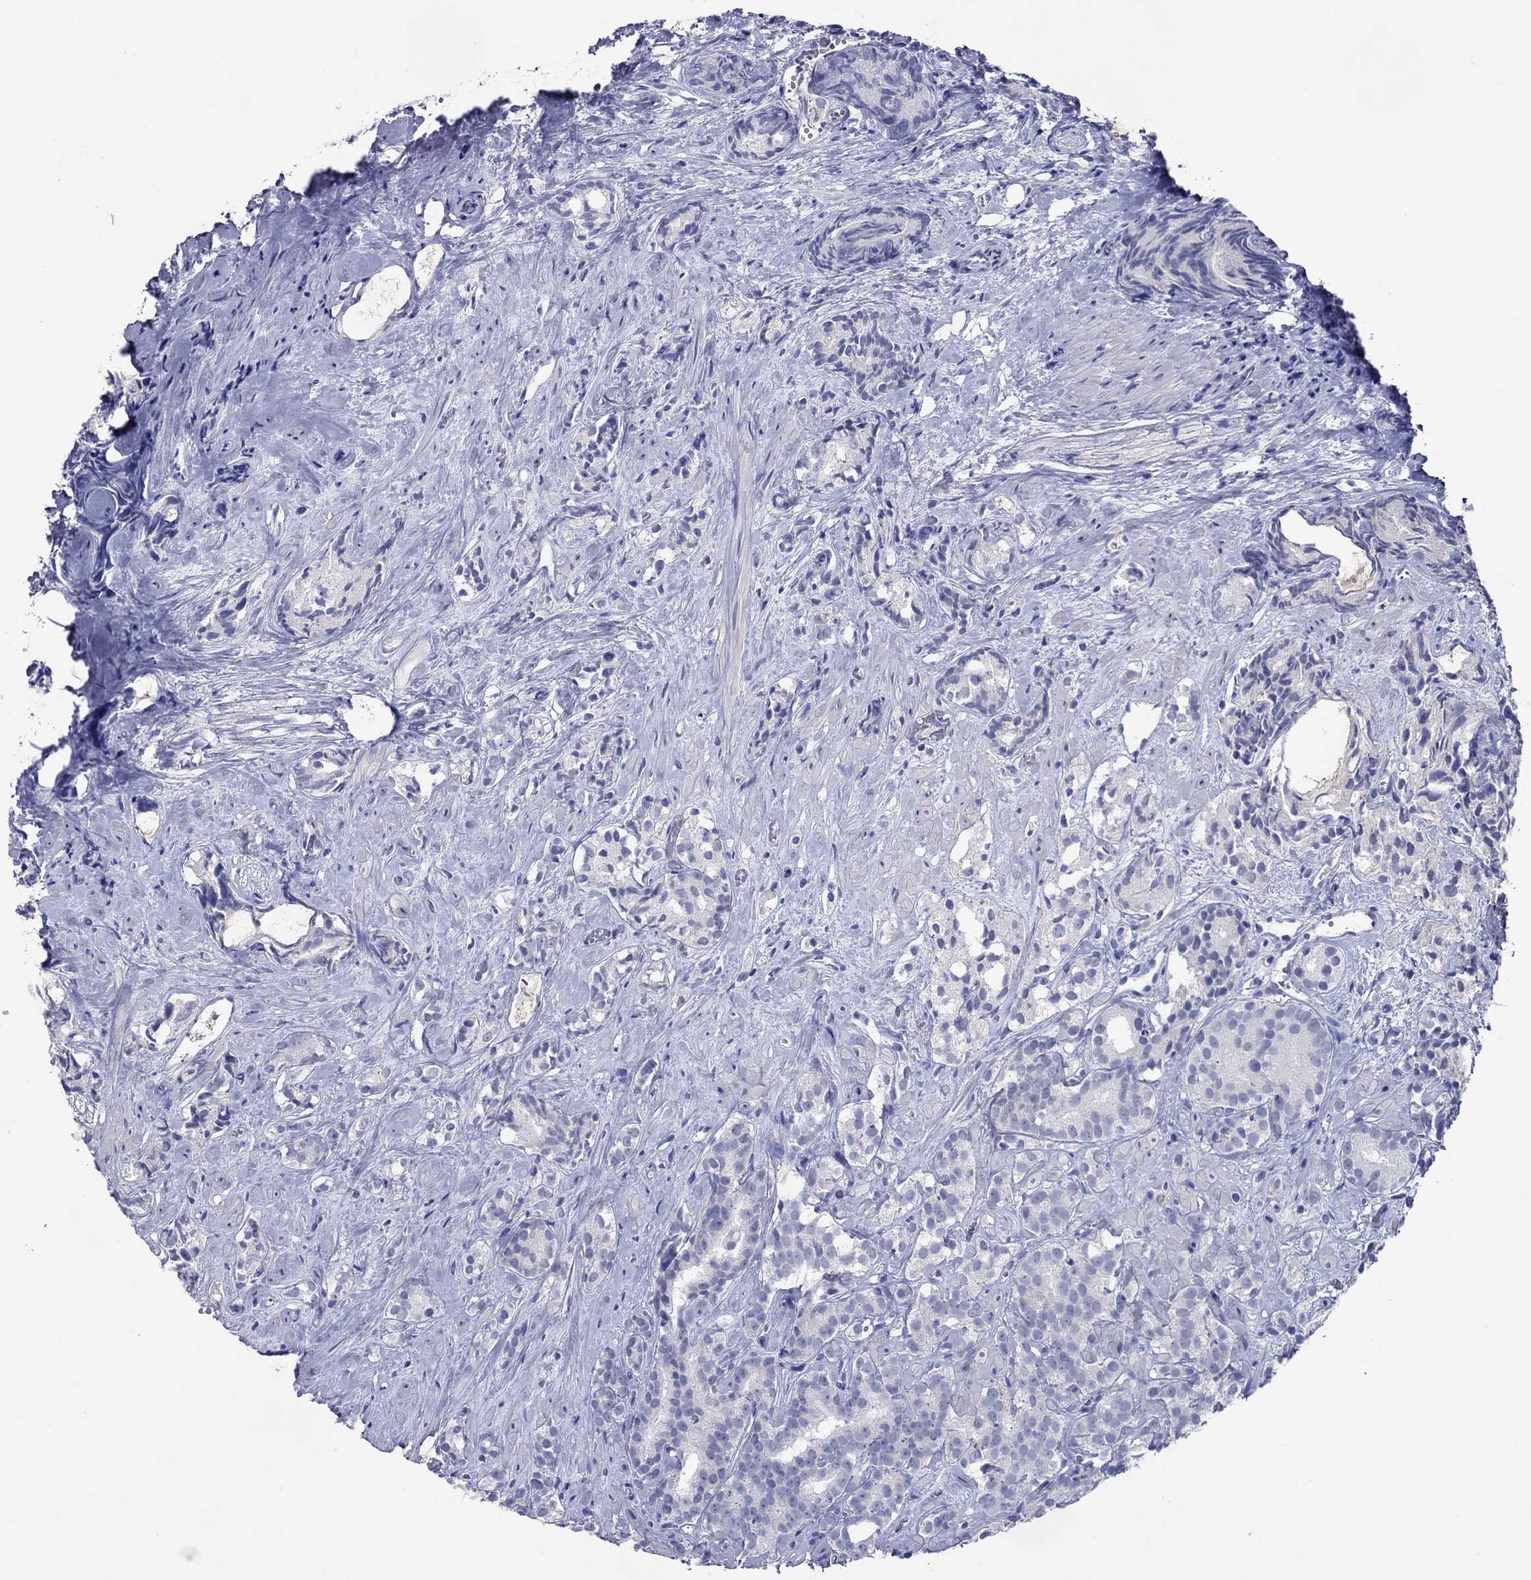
{"staining": {"intensity": "negative", "quantity": "none", "location": "none"}, "tissue": "prostate cancer", "cell_type": "Tumor cells", "image_type": "cancer", "snomed": [{"axis": "morphology", "description": "Adenocarcinoma, High grade"}, {"axis": "topography", "description": "Prostate"}], "caption": "A high-resolution micrograph shows immunohistochemistry (IHC) staining of high-grade adenocarcinoma (prostate), which exhibits no significant staining in tumor cells.", "gene": "ATP4A", "patient": {"sex": "male", "age": 90}}